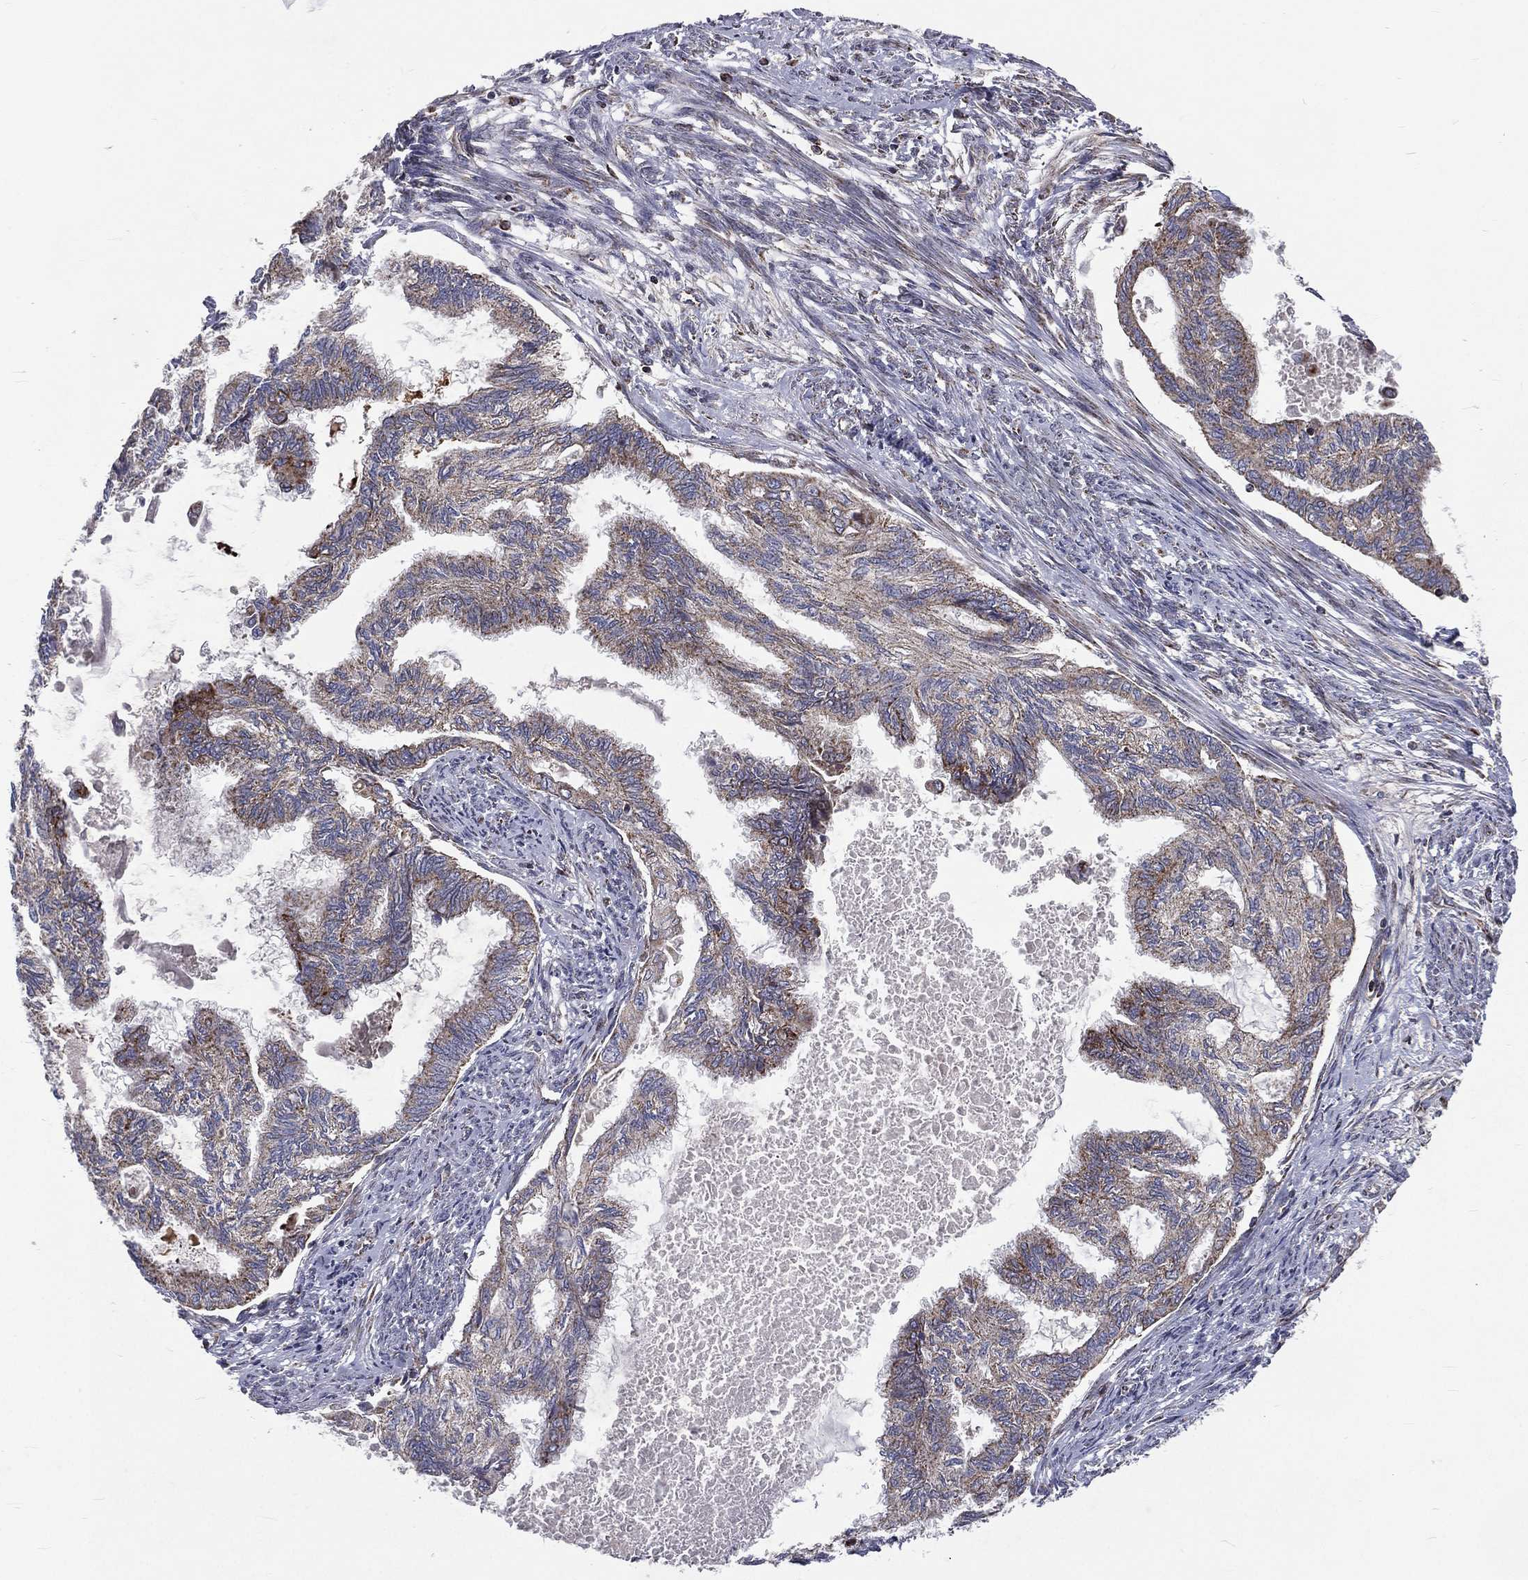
{"staining": {"intensity": "moderate", "quantity": "<25%", "location": "cytoplasmic/membranous"}, "tissue": "endometrial cancer", "cell_type": "Tumor cells", "image_type": "cancer", "snomed": [{"axis": "morphology", "description": "Adenocarcinoma, NOS"}, {"axis": "topography", "description": "Endometrium"}], "caption": "This micrograph reveals IHC staining of human adenocarcinoma (endometrial), with low moderate cytoplasmic/membranous positivity in about <25% of tumor cells.", "gene": "GPD1", "patient": {"sex": "female", "age": 86}}